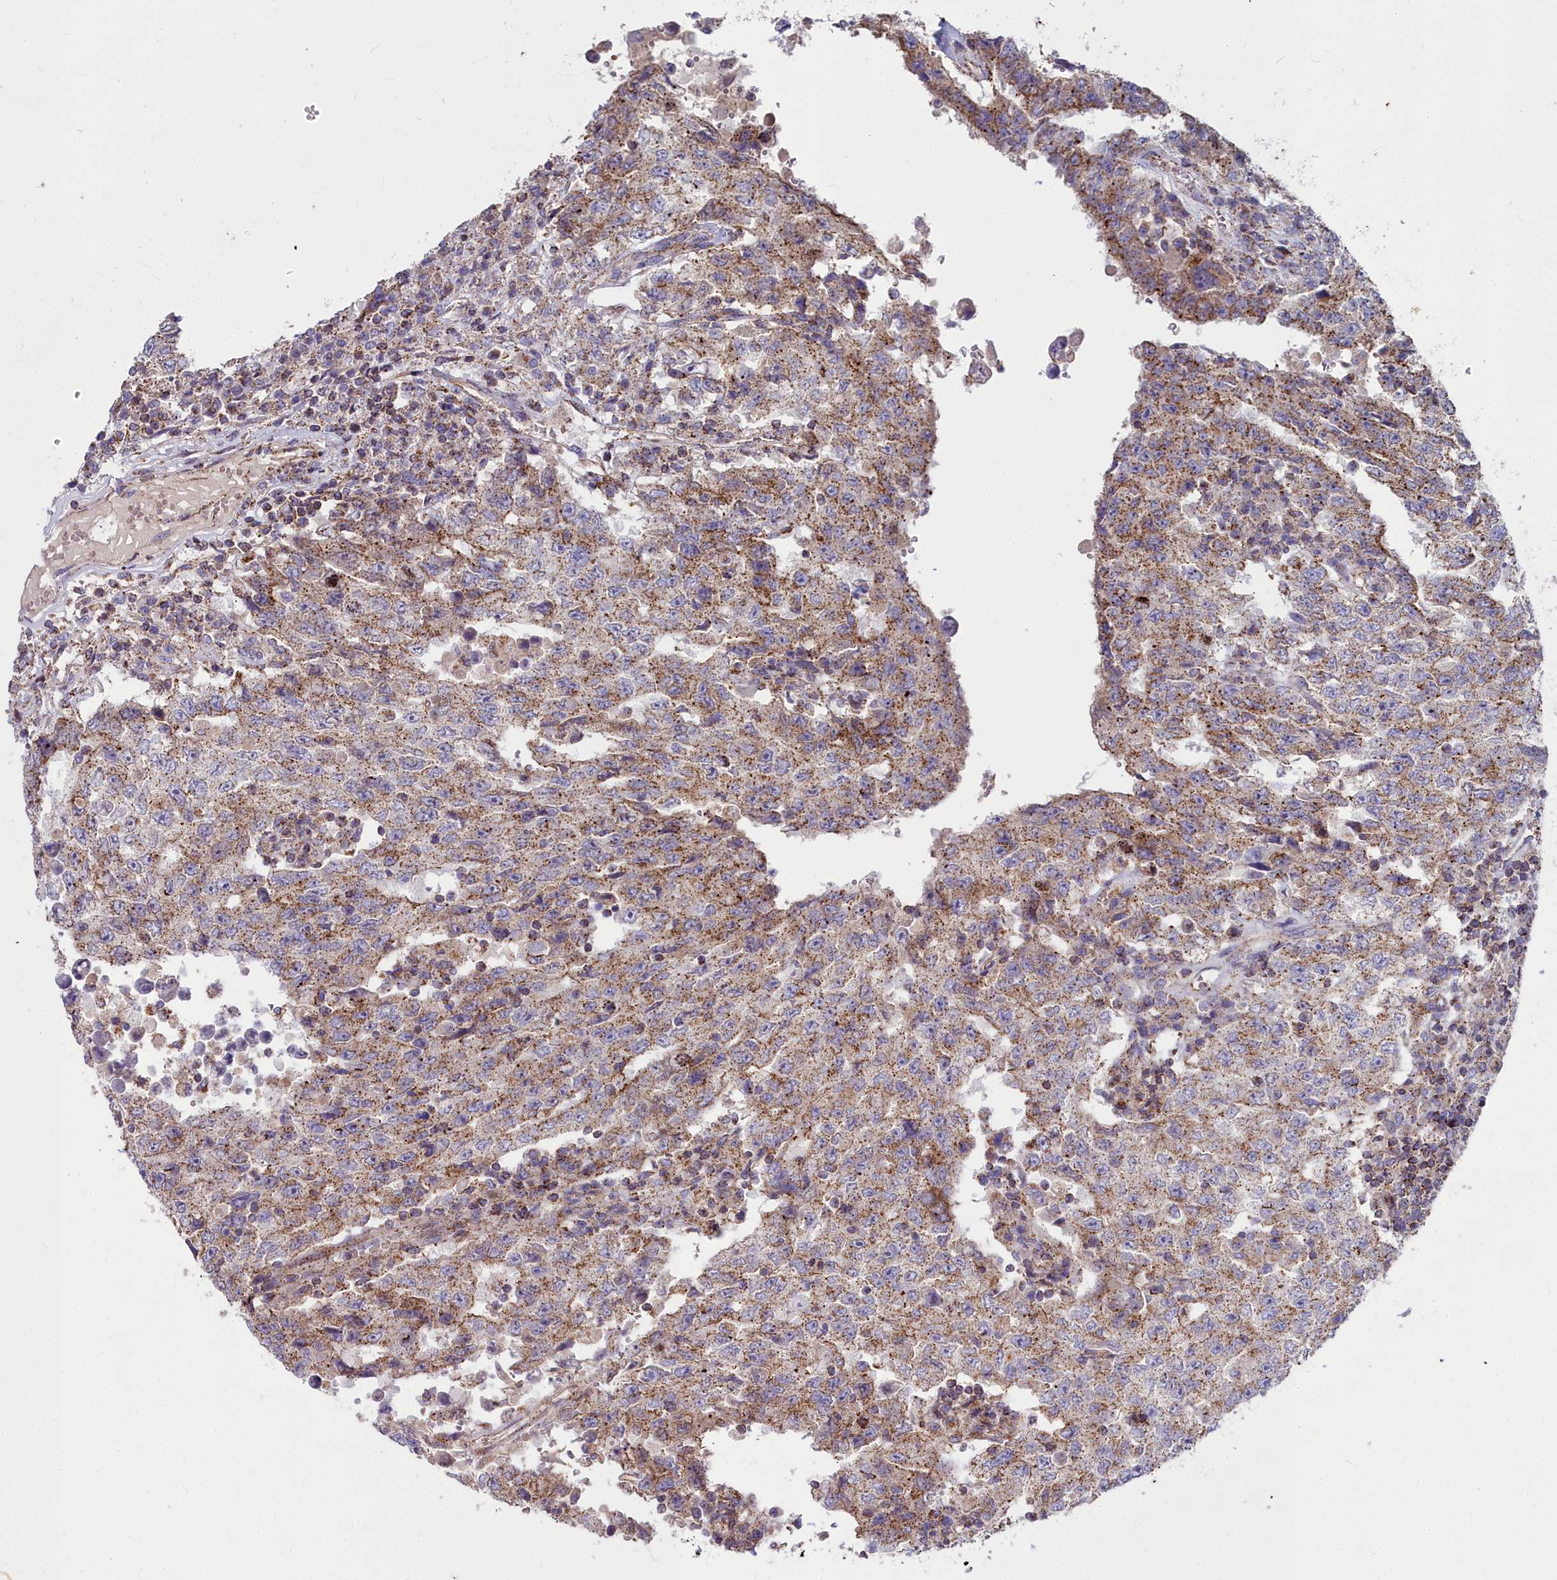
{"staining": {"intensity": "moderate", "quantity": ">75%", "location": "cytoplasmic/membranous"}, "tissue": "testis cancer", "cell_type": "Tumor cells", "image_type": "cancer", "snomed": [{"axis": "morphology", "description": "Carcinoma, Embryonal, NOS"}, {"axis": "topography", "description": "Testis"}], "caption": "Testis cancer (embryonal carcinoma) tissue shows moderate cytoplasmic/membranous staining in about >75% of tumor cells, visualized by immunohistochemistry. (IHC, brightfield microscopy, high magnification).", "gene": "FRMPD1", "patient": {"sex": "male", "age": 26}}